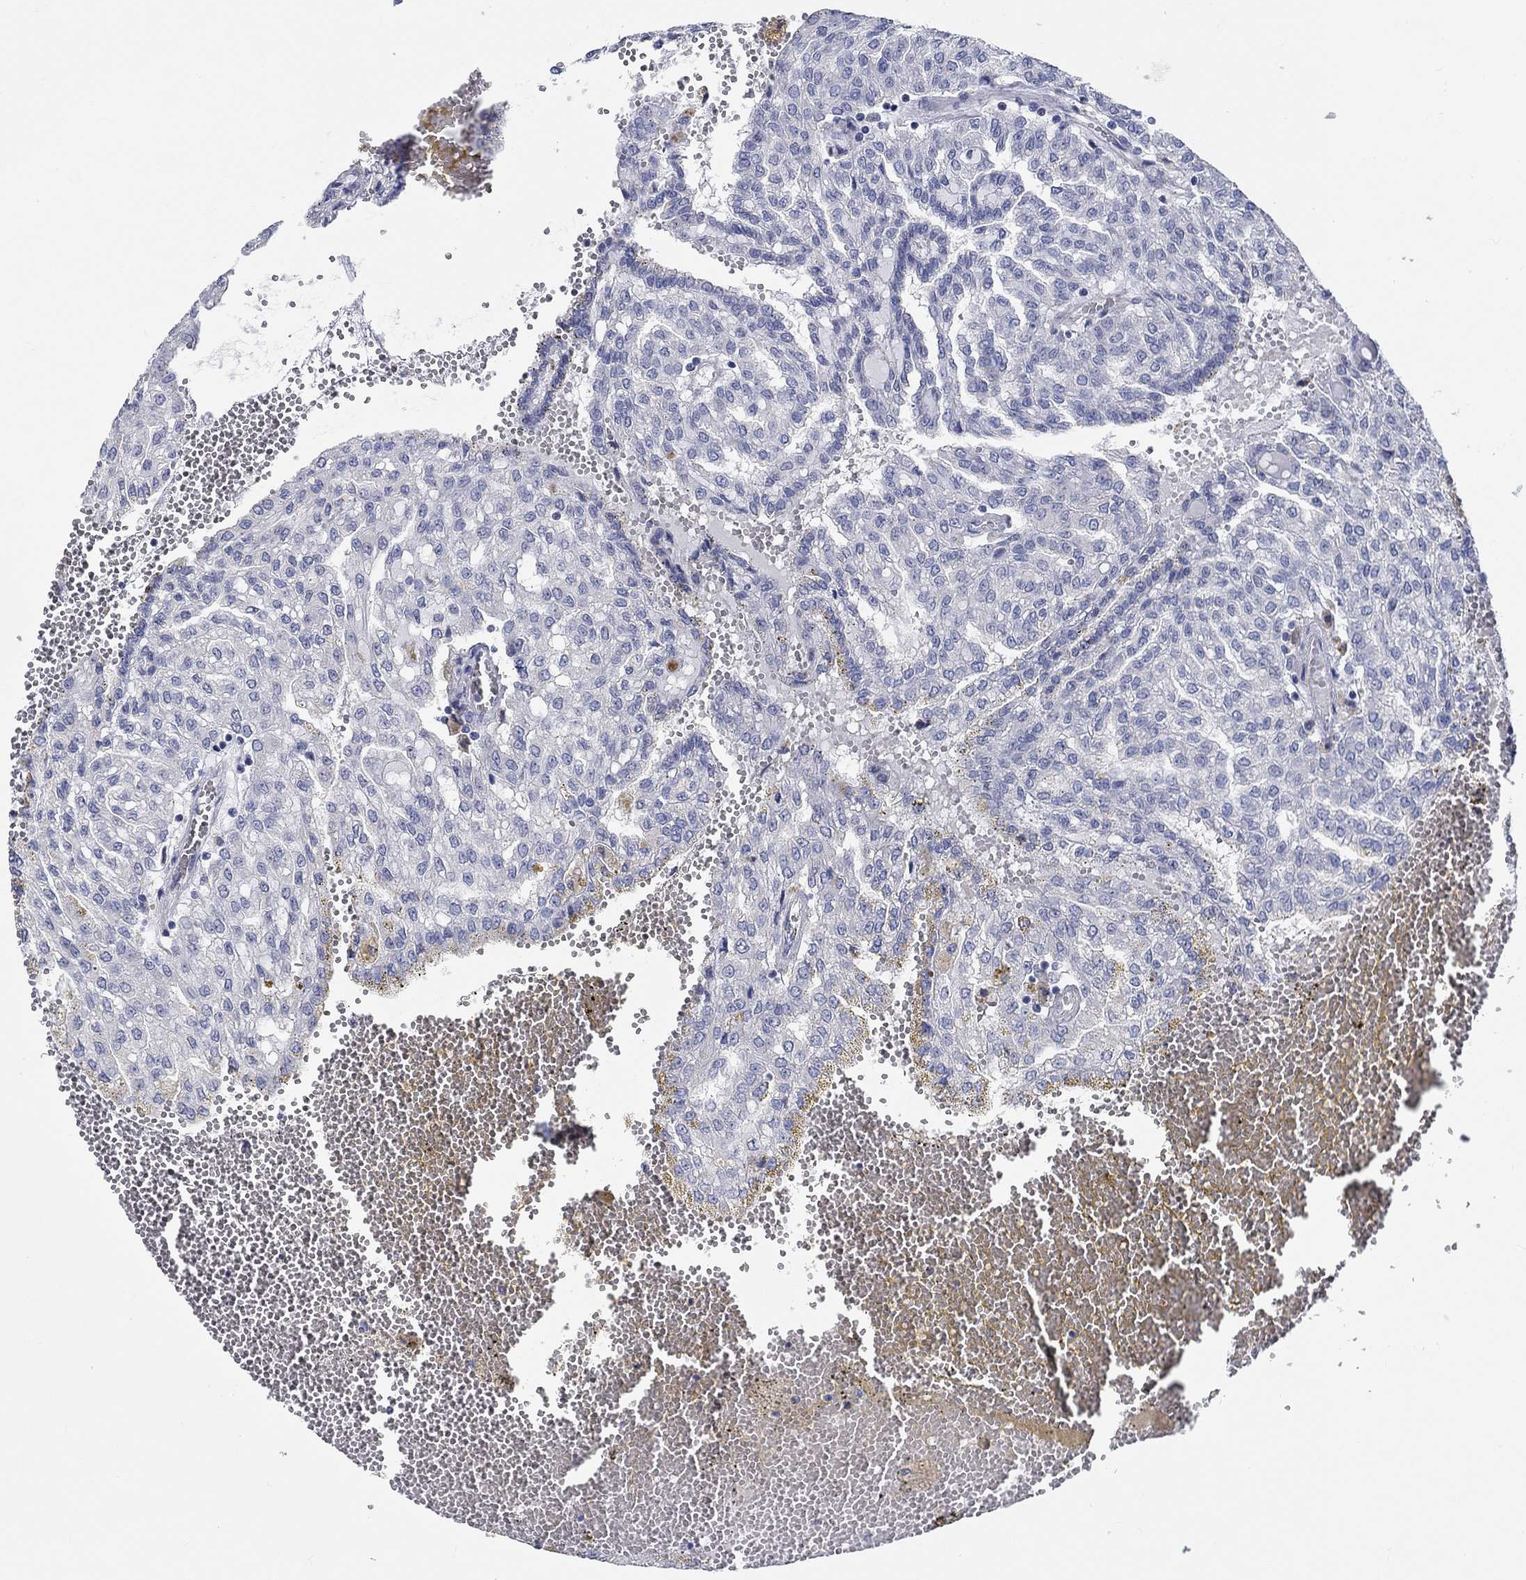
{"staining": {"intensity": "negative", "quantity": "none", "location": "none"}, "tissue": "renal cancer", "cell_type": "Tumor cells", "image_type": "cancer", "snomed": [{"axis": "morphology", "description": "Adenocarcinoma, NOS"}, {"axis": "topography", "description": "Kidney"}], "caption": "This photomicrograph is of renal adenocarcinoma stained with immunohistochemistry (IHC) to label a protein in brown with the nuclei are counter-stained blue. There is no staining in tumor cells.", "gene": "SMIM18", "patient": {"sex": "male", "age": 63}}